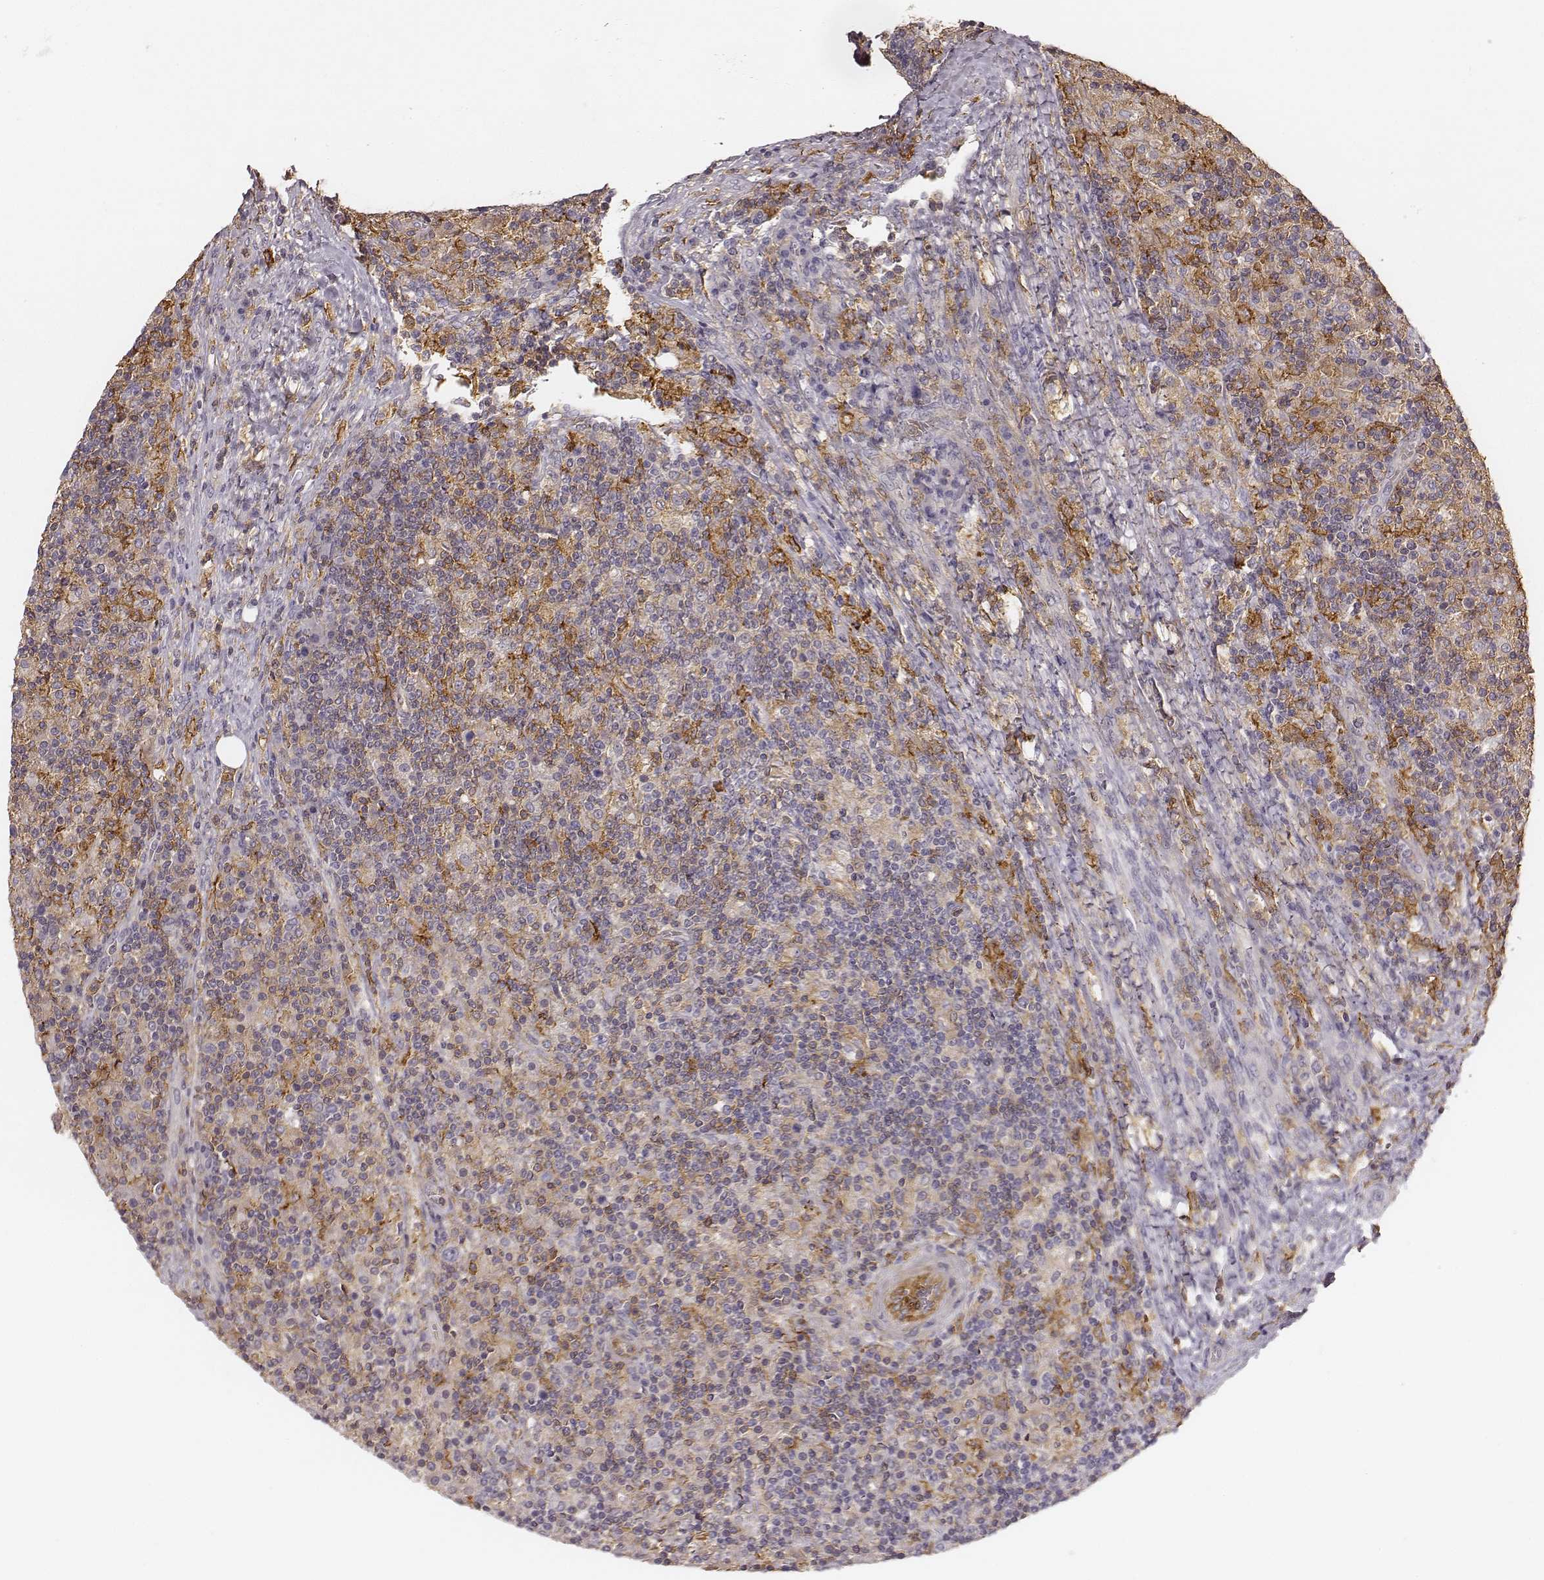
{"staining": {"intensity": "negative", "quantity": "none", "location": "none"}, "tissue": "lymphoma", "cell_type": "Tumor cells", "image_type": "cancer", "snomed": [{"axis": "morphology", "description": "Hodgkin's disease, NOS"}, {"axis": "topography", "description": "Lymph node"}], "caption": "Protein analysis of Hodgkin's disease reveals no significant expression in tumor cells.", "gene": "ZYX", "patient": {"sex": "male", "age": 70}}